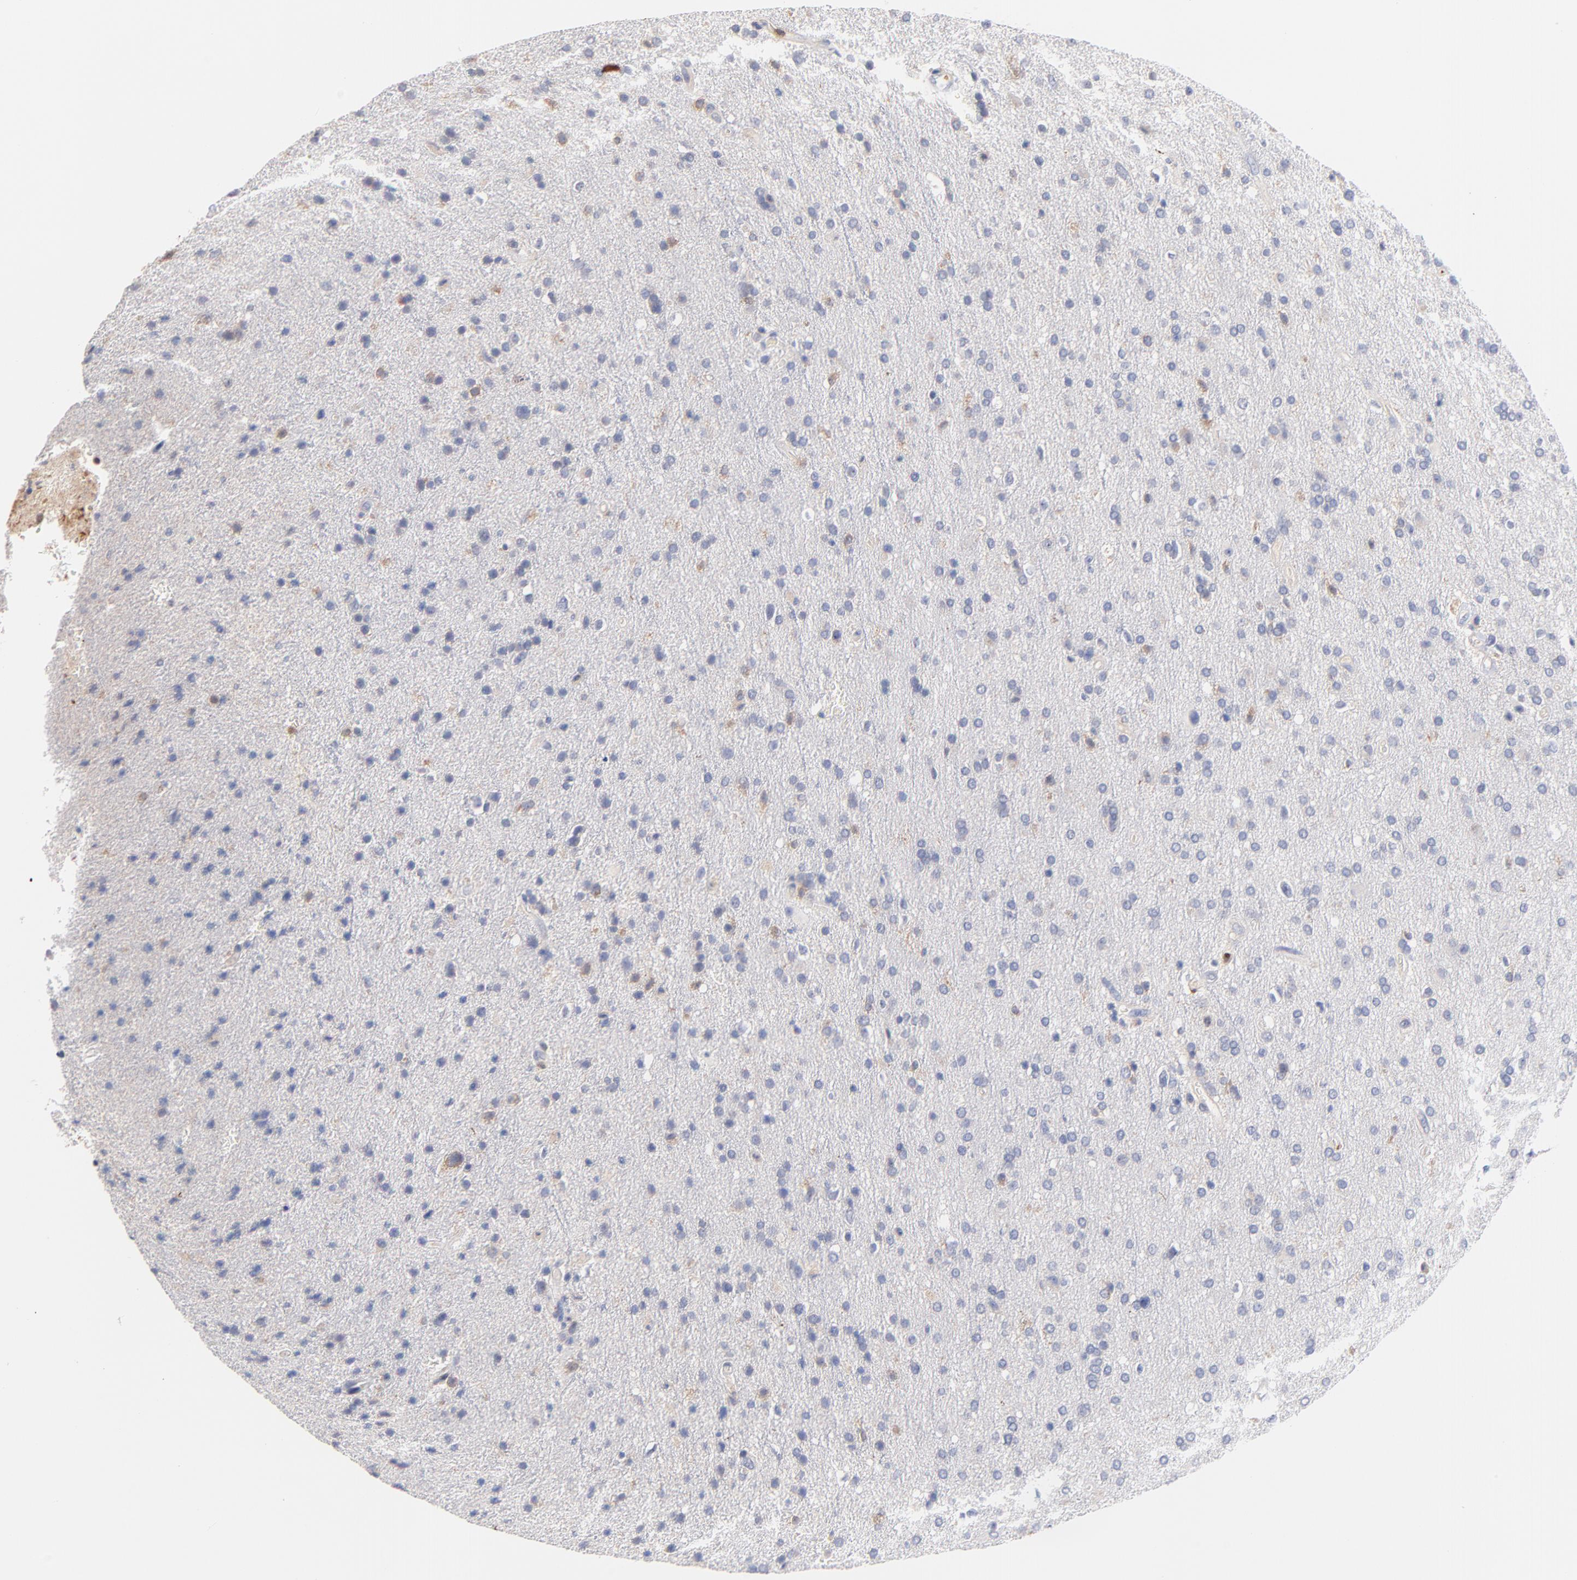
{"staining": {"intensity": "weak", "quantity": "<25%", "location": "cytoplasmic/membranous"}, "tissue": "glioma", "cell_type": "Tumor cells", "image_type": "cancer", "snomed": [{"axis": "morphology", "description": "Glioma, malignant, High grade"}, {"axis": "topography", "description": "Brain"}], "caption": "This is a histopathology image of immunohistochemistry (IHC) staining of malignant glioma (high-grade), which shows no staining in tumor cells.", "gene": "KREMEN2", "patient": {"sex": "male", "age": 33}}